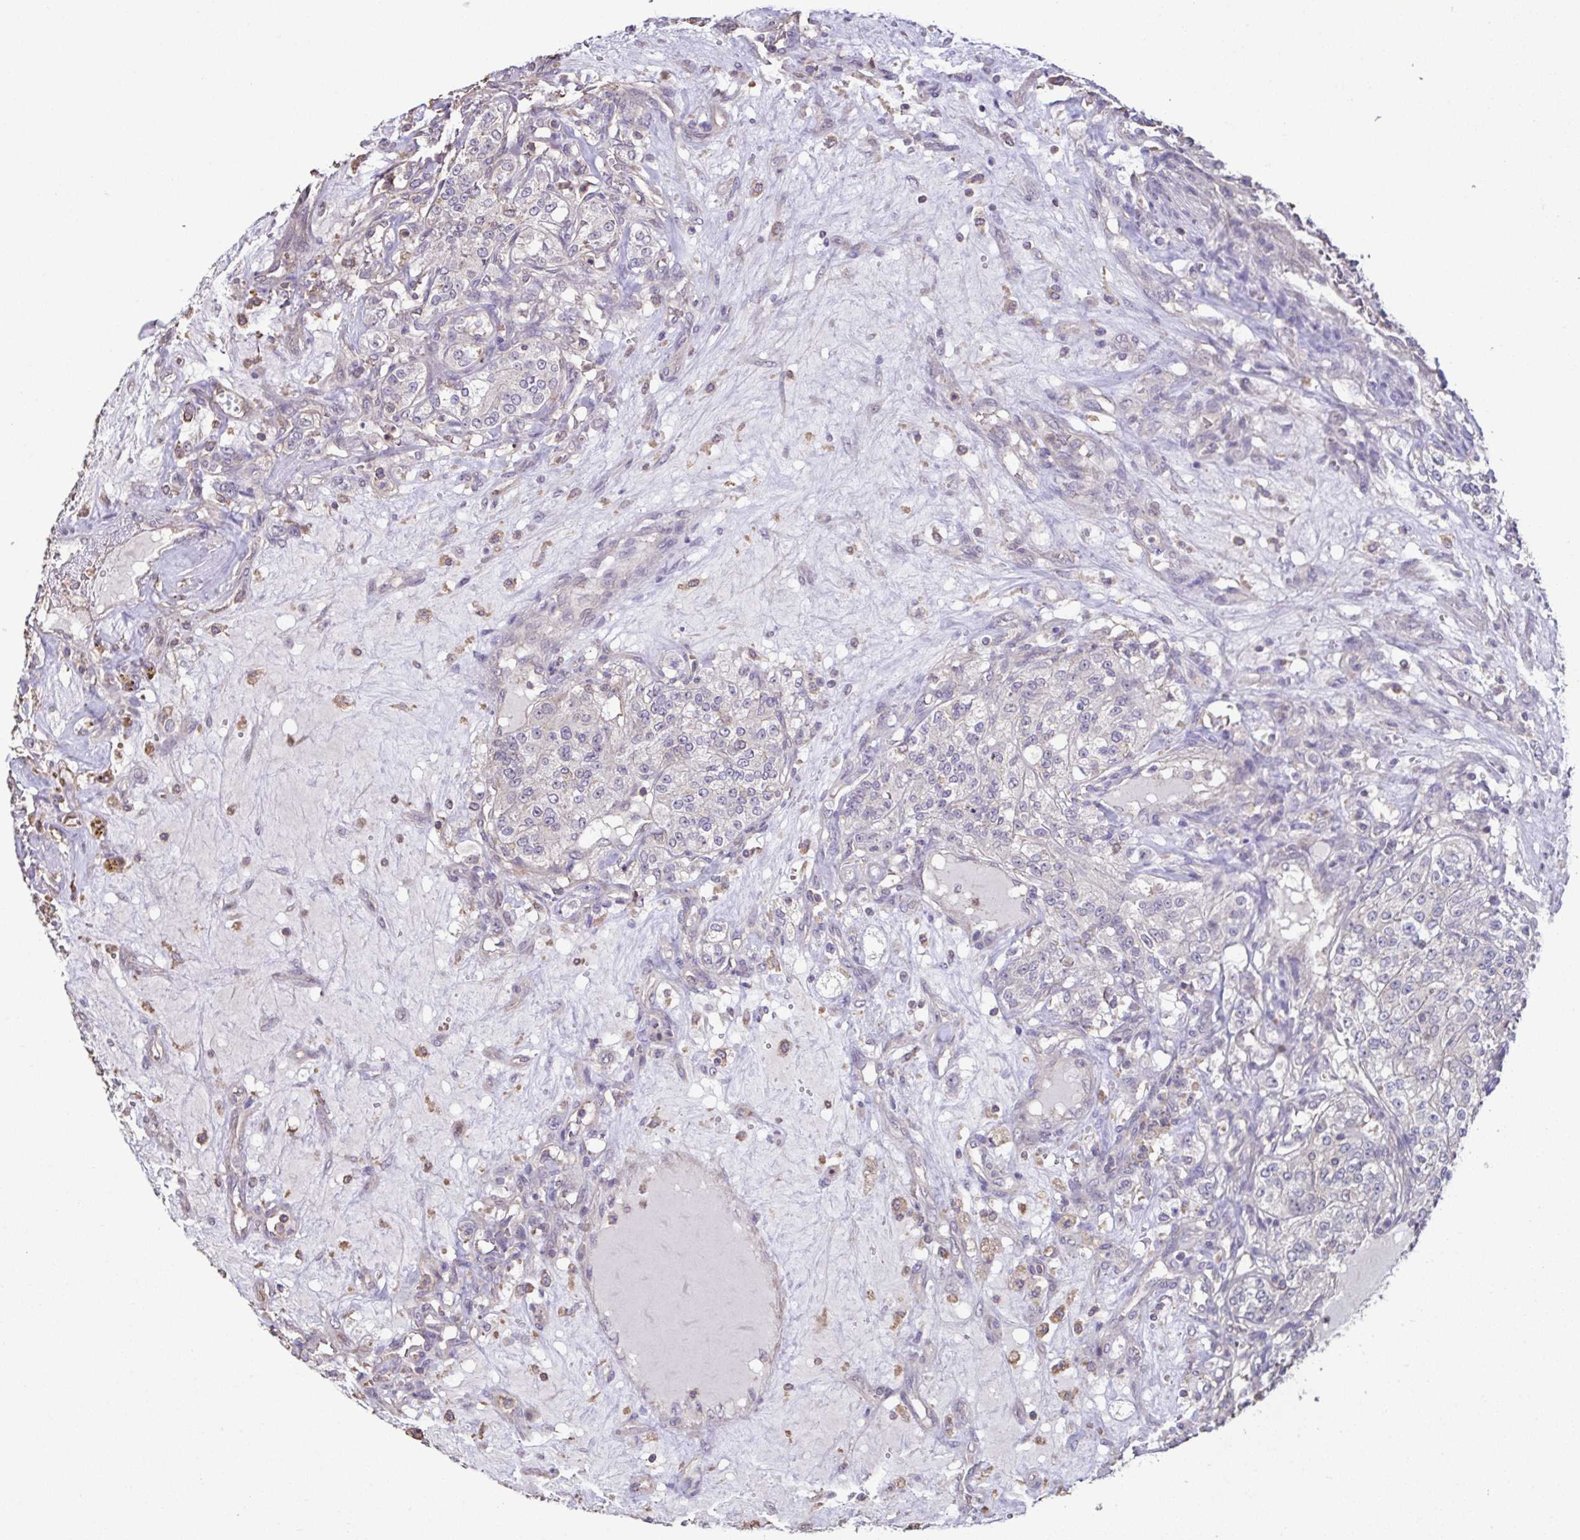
{"staining": {"intensity": "negative", "quantity": "none", "location": "none"}, "tissue": "renal cancer", "cell_type": "Tumor cells", "image_type": "cancer", "snomed": [{"axis": "morphology", "description": "Adenocarcinoma, NOS"}, {"axis": "topography", "description": "Kidney"}], "caption": "This is a micrograph of immunohistochemistry (IHC) staining of renal cancer (adenocarcinoma), which shows no staining in tumor cells. (Stains: DAB (3,3'-diaminobenzidine) IHC with hematoxylin counter stain, Microscopy: brightfield microscopy at high magnification).", "gene": "ACTRT2", "patient": {"sex": "female", "age": 63}}